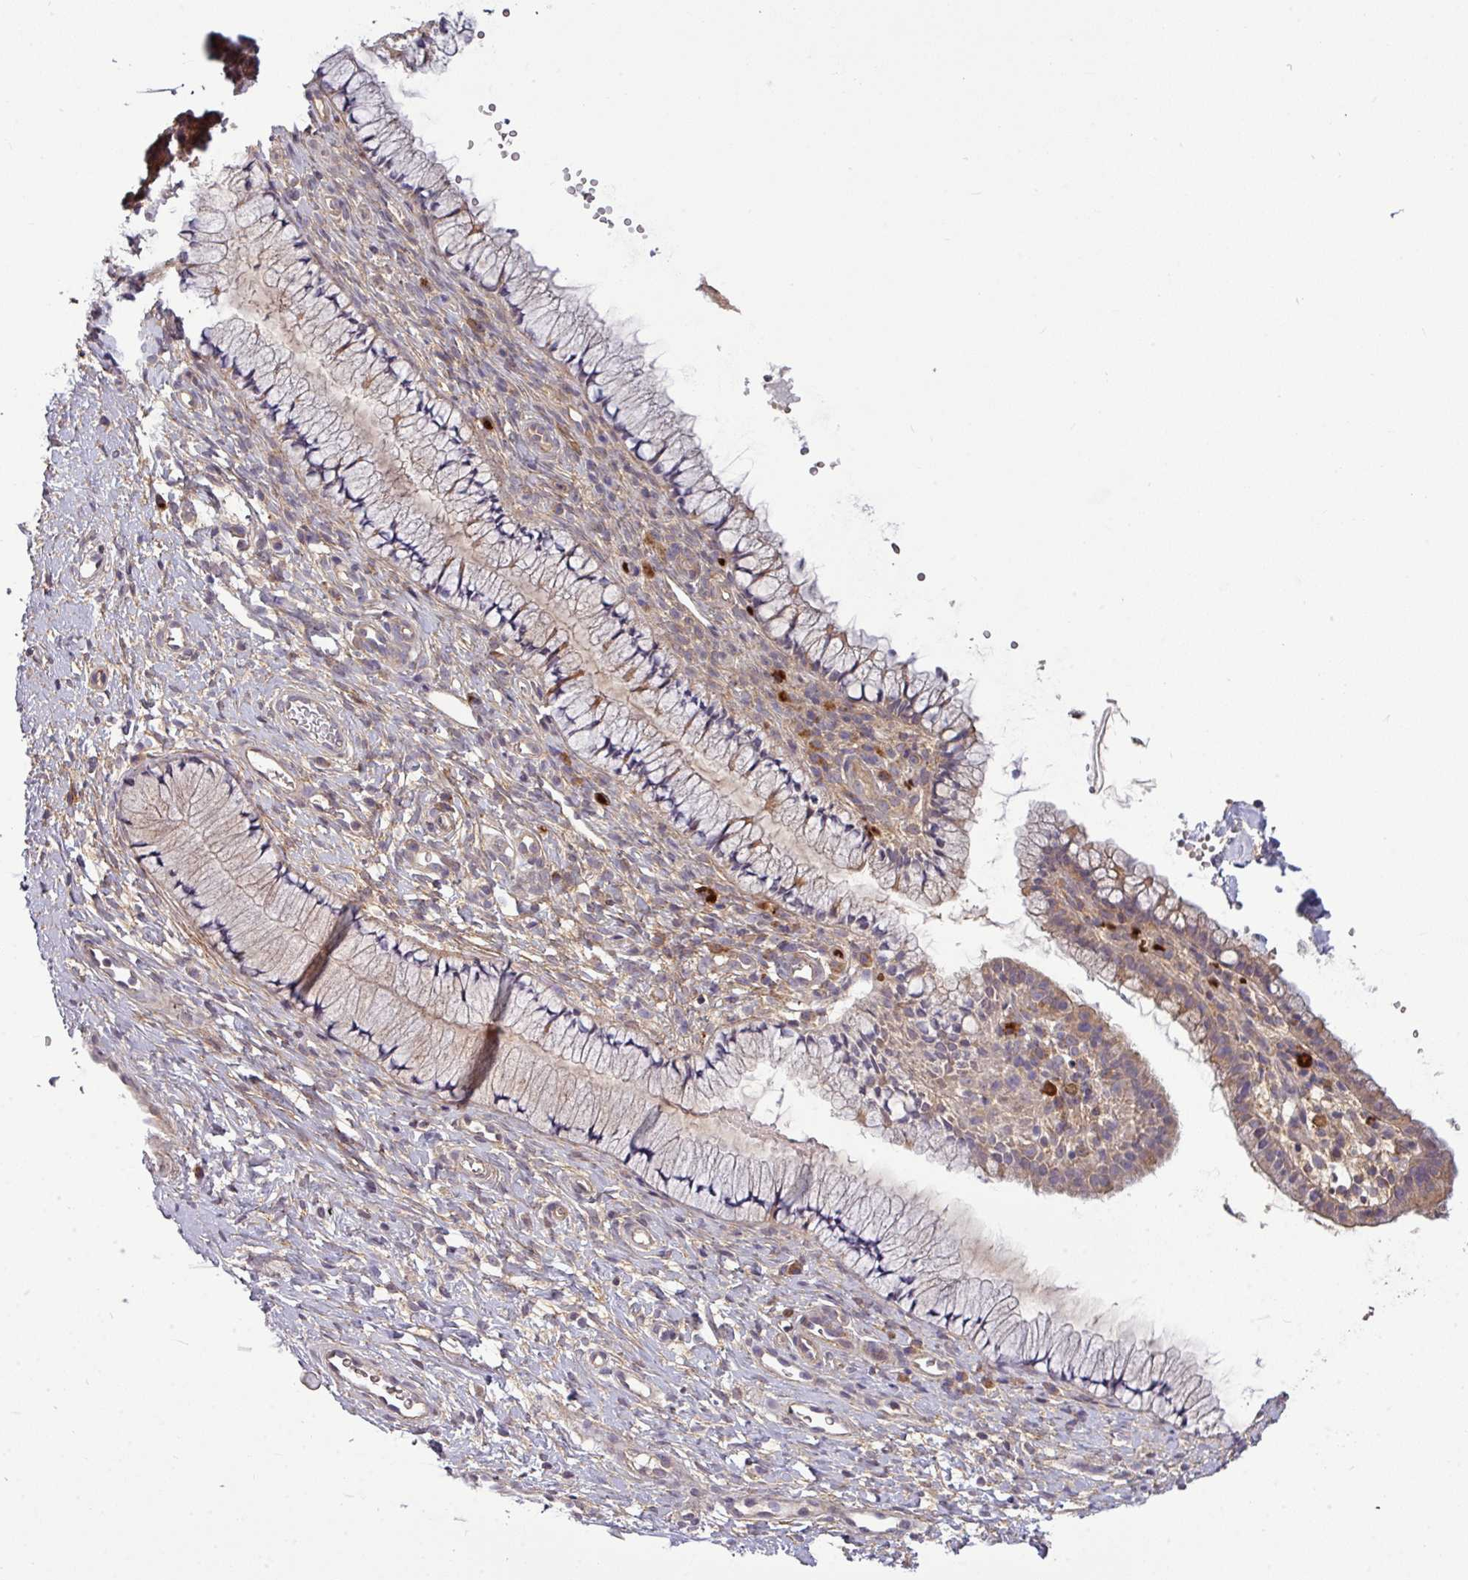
{"staining": {"intensity": "moderate", "quantity": "<25%", "location": "cytoplasmic/membranous"}, "tissue": "cervix", "cell_type": "Glandular cells", "image_type": "normal", "snomed": [{"axis": "morphology", "description": "Normal tissue, NOS"}, {"axis": "topography", "description": "Cervix"}], "caption": "Moderate cytoplasmic/membranous expression is appreciated in approximately <25% of glandular cells in benign cervix. The staining was performed using DAB (3,3'-diaminobenzidine), with brown indicating positive protein expression. Nuclei are stained blue with hematoxylin.", "gene": "PAPLN", "patient": {"sex": "female", "age": 36}}